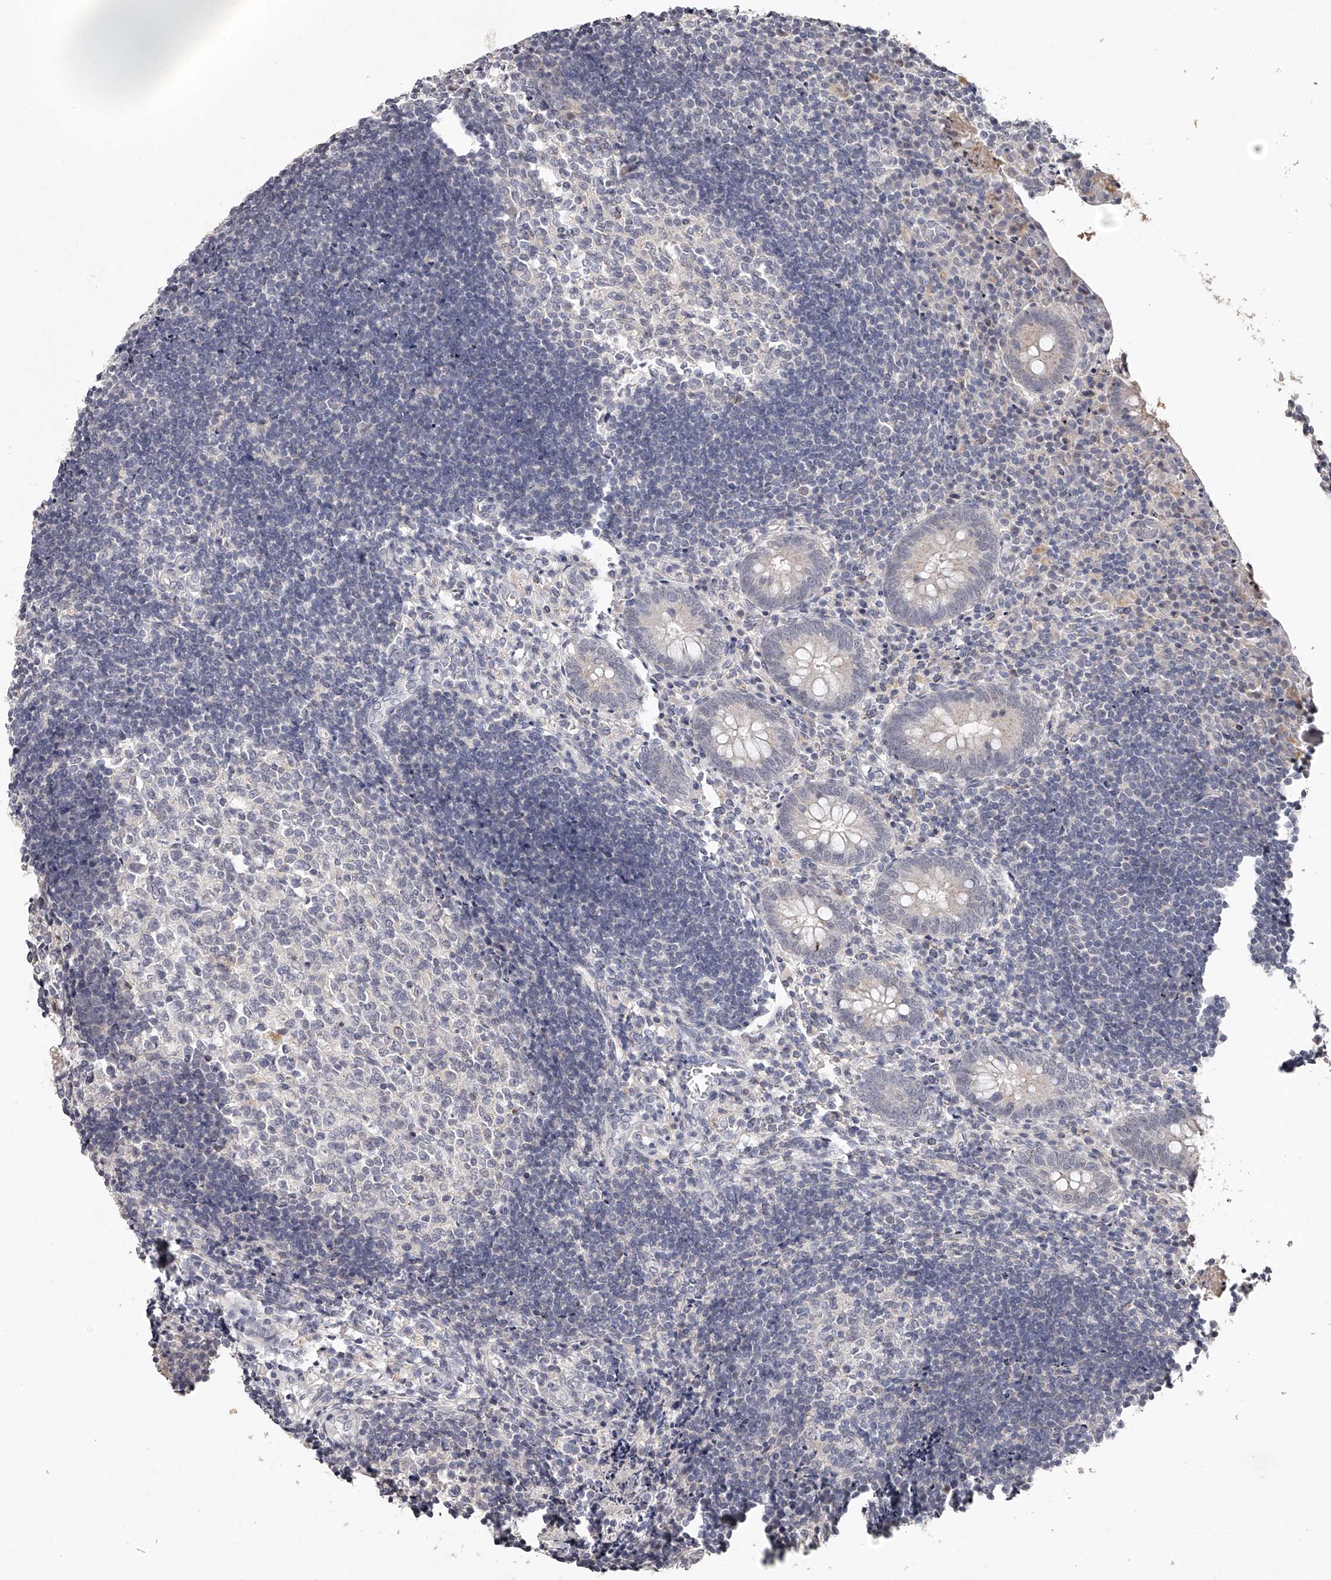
{"staining": {"intensity": "weak", "quantity": "<25%", "location": "cytoplasmic/membranous"}, "tissue": "appendix", "cell_type": "Glandular cells", "image_type": "normal", "snomed": [{"axis": "morphology", "description": "Normal tissue, NOS"}, {"axis": "topography", "description": "Appendix"}], "caption": "The image shows no staining of glandular cells in normal appendix.", "gene": "NT5DC1", "patient": {"sex": "female", "age": 17}}